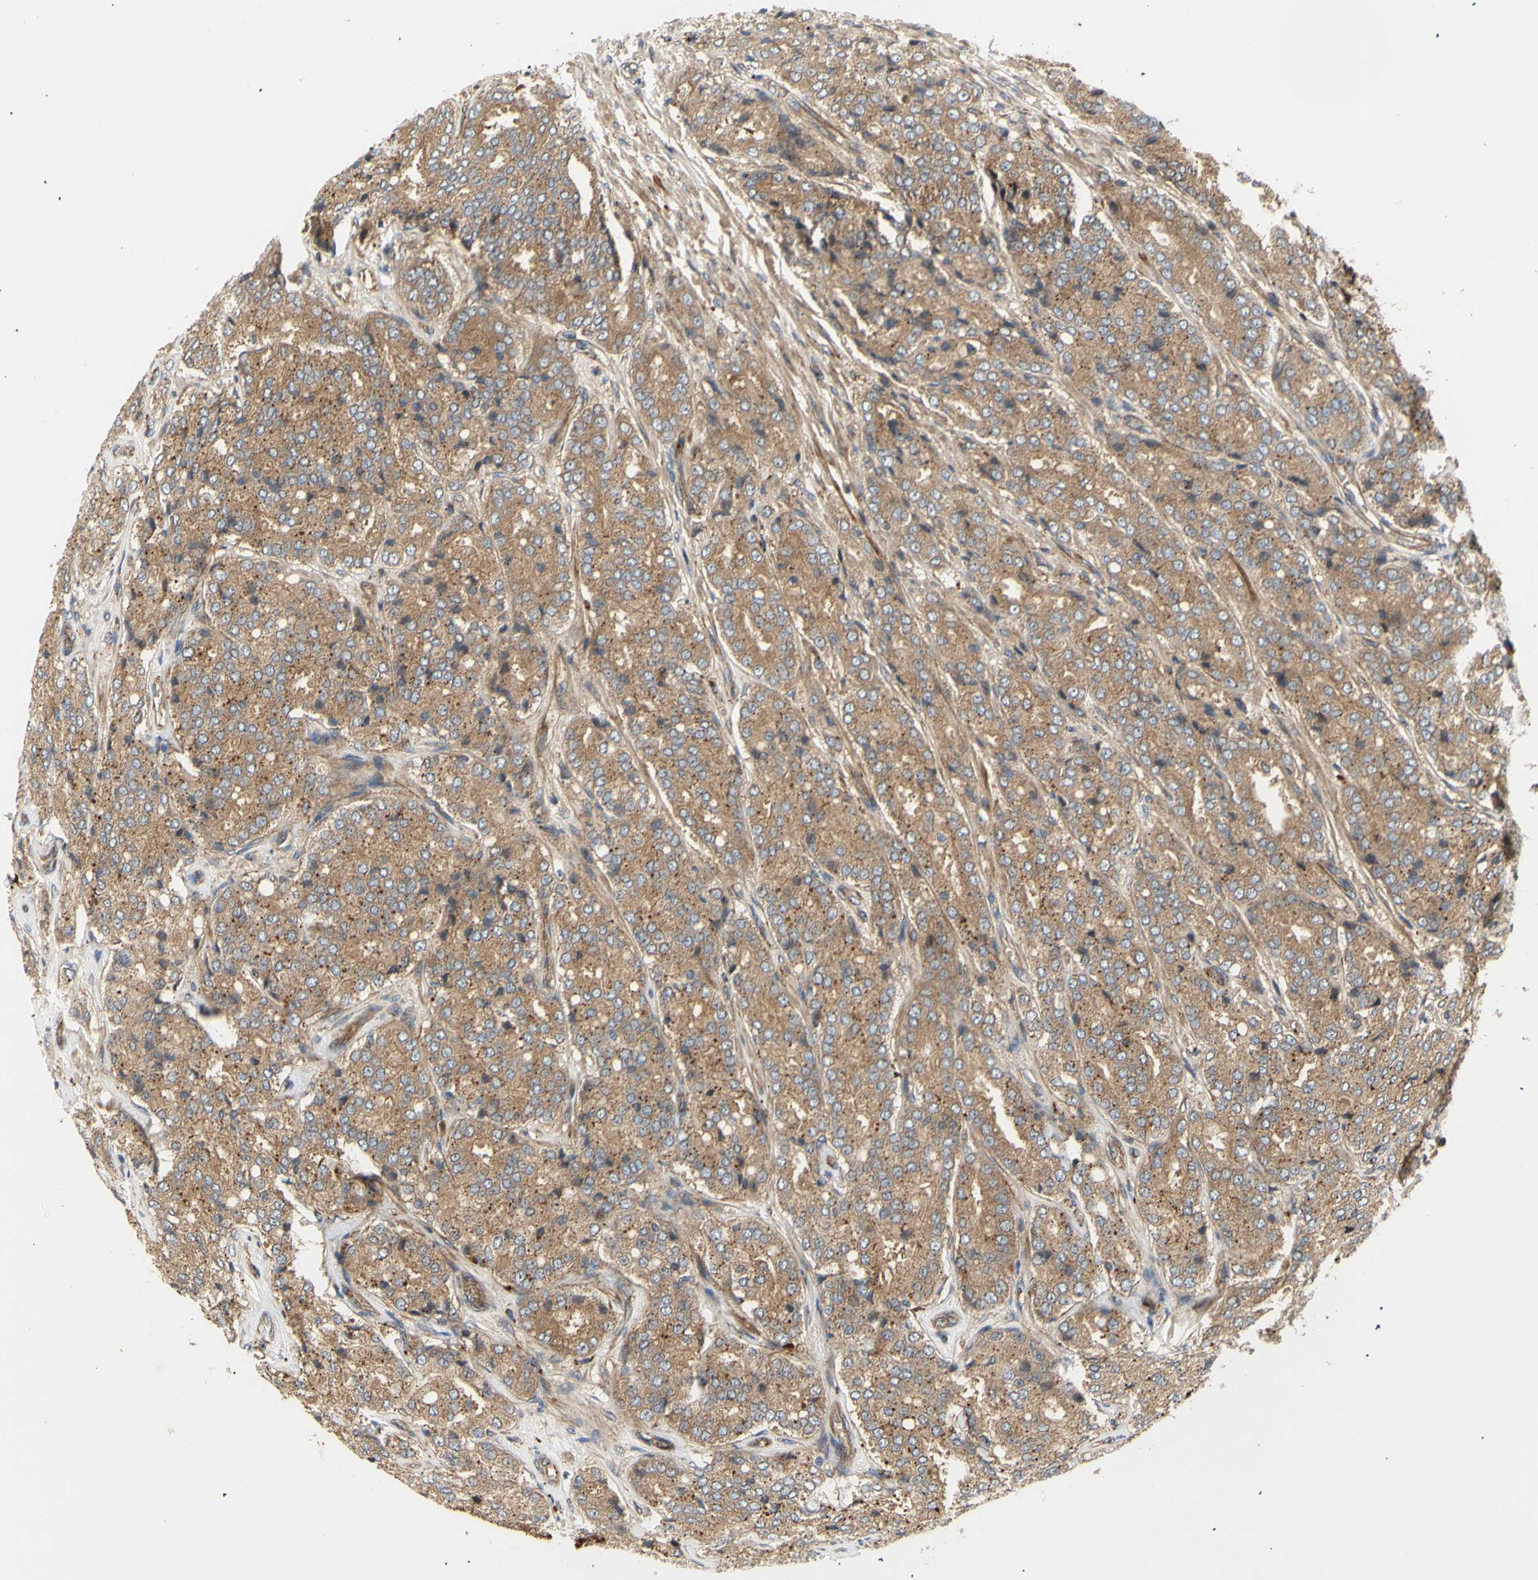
{"staining": {"intensity": "weak", "quantity": ">75%", "location": "cytoplasmic/membranous"}, "tissue": "prostate cancer", "cell_type": "Tumor cells", "image_type": "cancer", "snomed": [{"axis": "morphology", "description": "Adenocarcinoma, High grade"}, {"axis": "topography", "description": "Prostate"}], "caption": "Prostate cancer stained with a protein marker displays weak staining in tumor cells.", "gene": "TUBG2", "patient": {"sex": "male", "age": 65}}